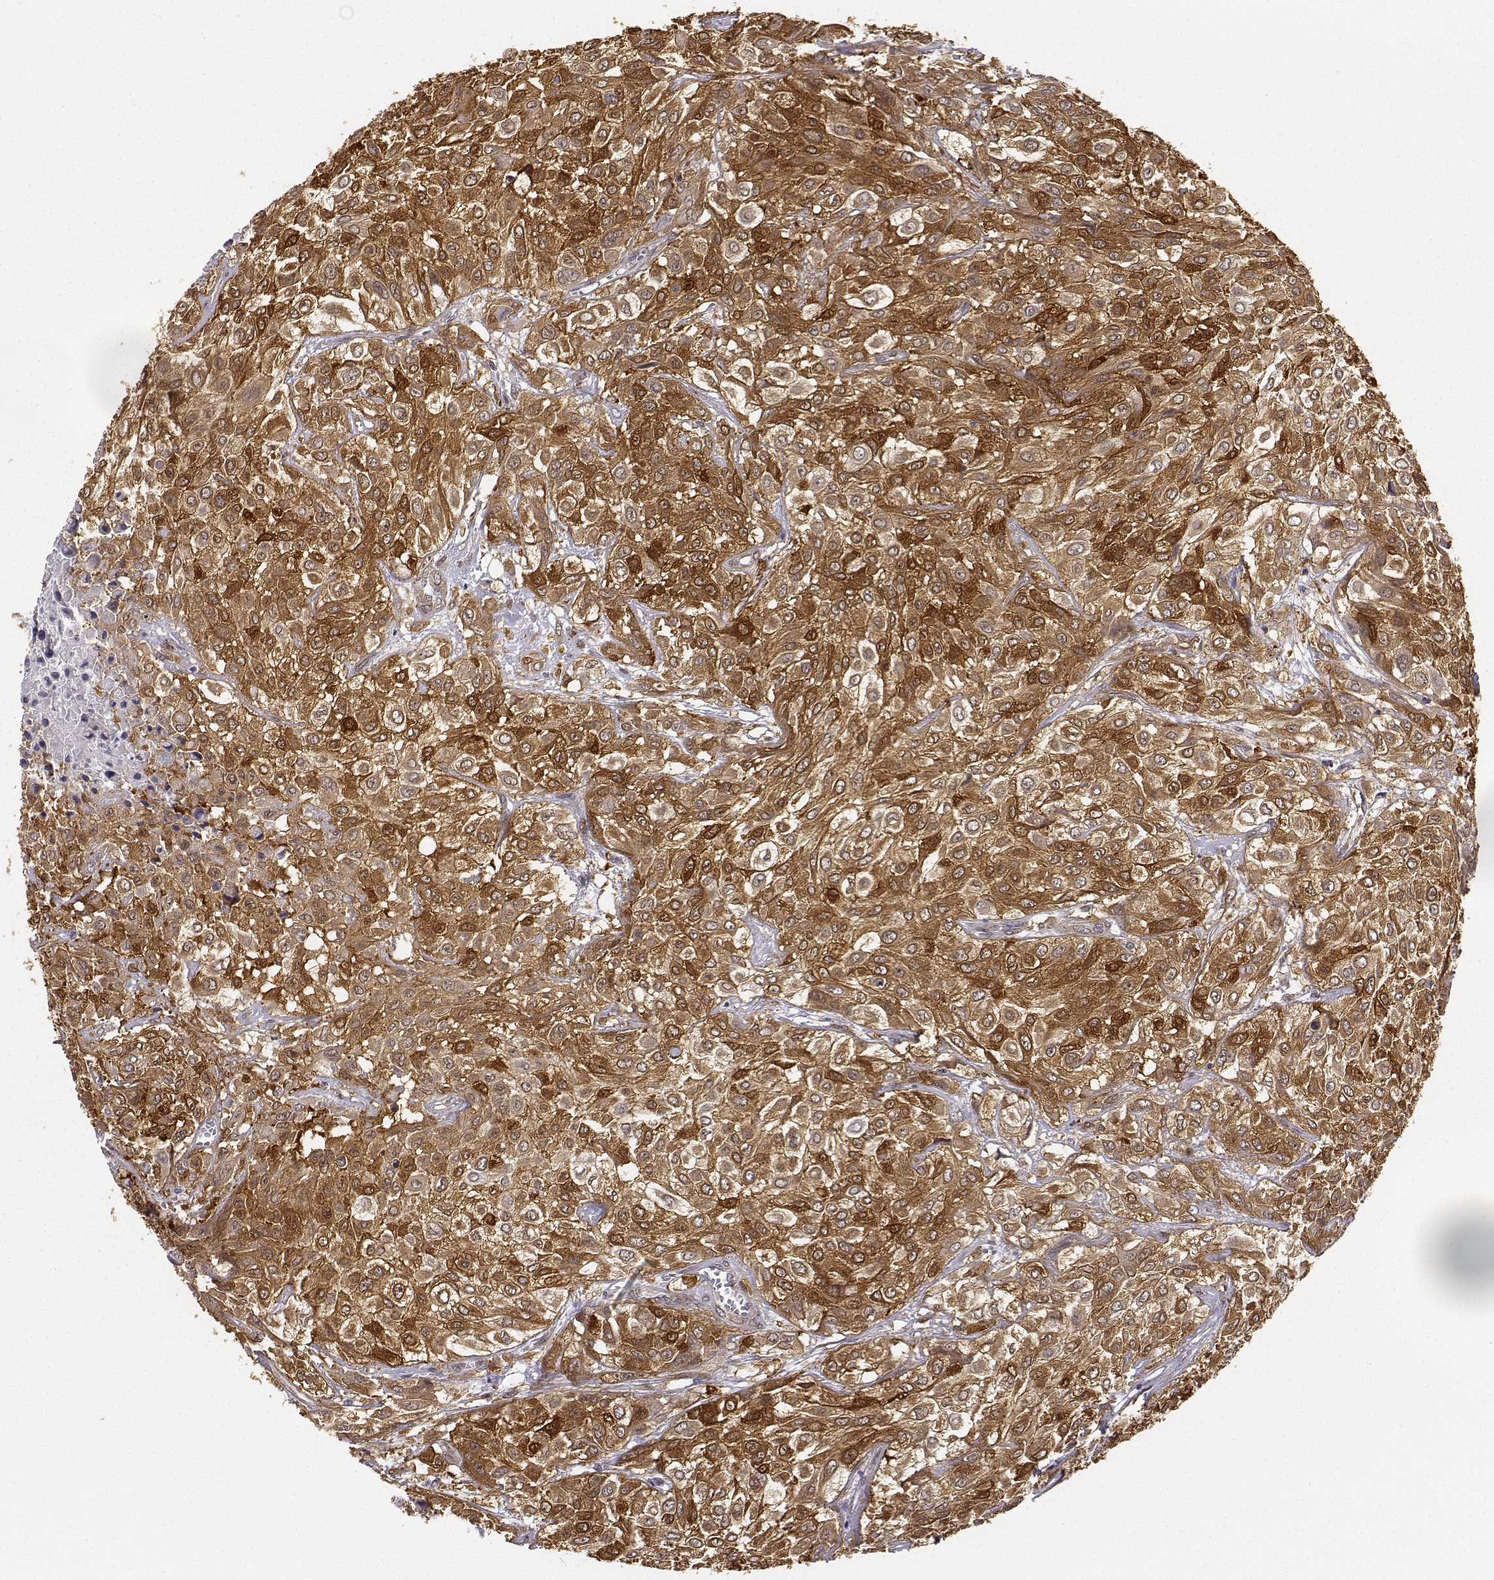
{"staining": {"intensity": "moderate", "quantity": ">75%", "location": "cytoplasmic/membranous"}, "tissue": "urothelial cancer", "cell_type": "Tumor cells", "image_type": "cancer", "snomed": [{"axis": "morphology", "description": "Urothelial carcinoma, High grade"}, {"axis": "topography", "description": "Urinary bladder"}], "caption": "This histopathology image demonstrates immunohistochemistry staining of high-grade urothelial carcinoma, with medium moderate cytoplasmic/membranous staining in about >75% of tumor cells.", "gene": "PHGDH", "patient": {"sex": "male", "age": 57}}